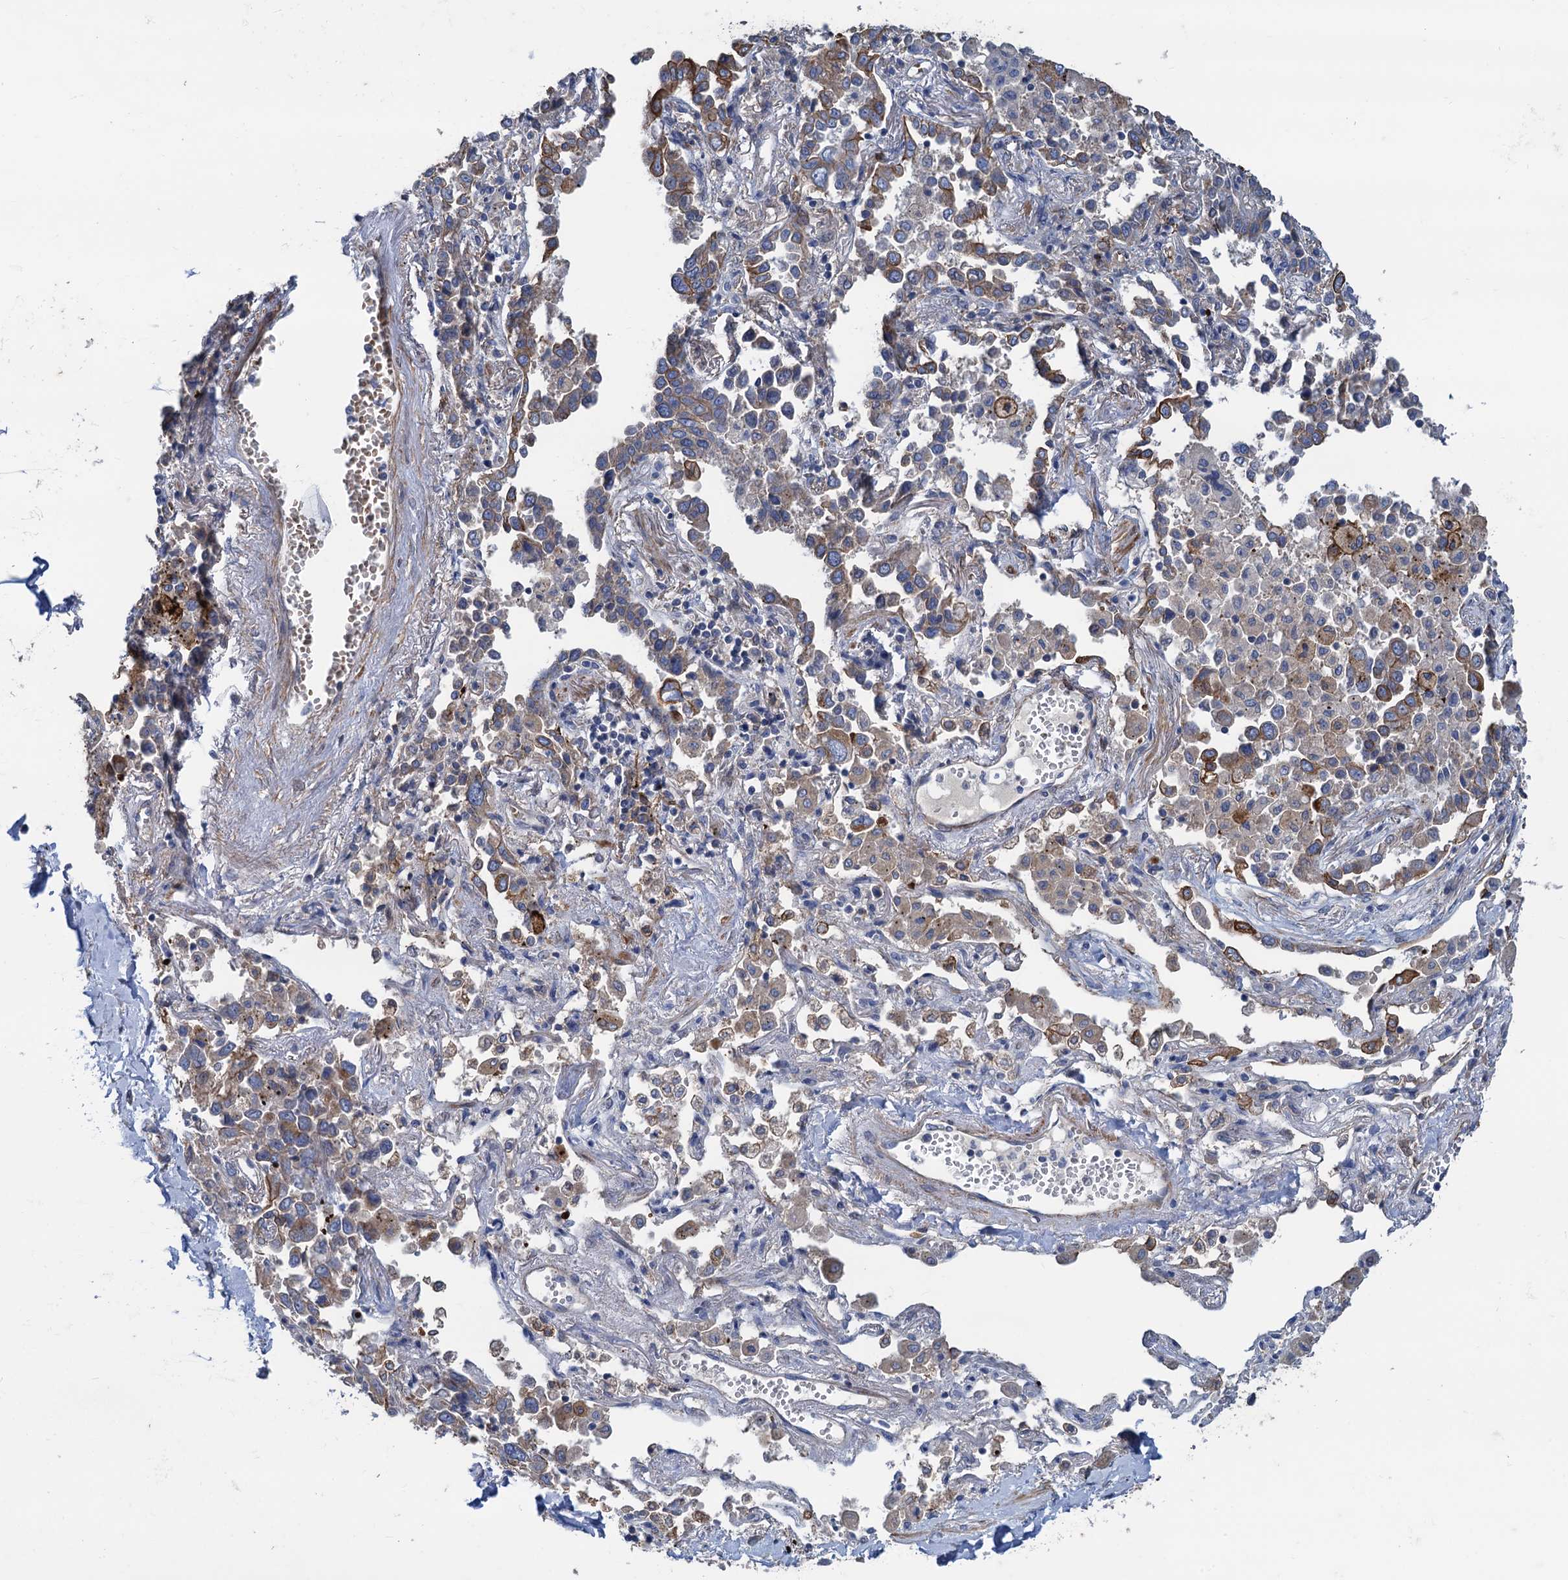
{"staining": {"intensity": "moderate", "quantity": "25%-75%", "location": "cytoplasmic/membranous"}, "tissue": "lung cancer", "cell_type": "Tumor cells", "image_type": "cancer", "snomed": [{"axis": "morphology", "description": "Adenocarcinoma, NOS"}, {"axis": "topography", "description": "Lung"}], "caption": "Immunohistochemical staining of lung cancer exhibits medium levels of moderate cytoplasmic/membranous protein positivity in about 25%-75% of tumor cells. (DAB IHC, brown staining for protein, blue staining for nuclei).", "gene": "SMCO3", "patient": {"sex": "male", "age": 67}}